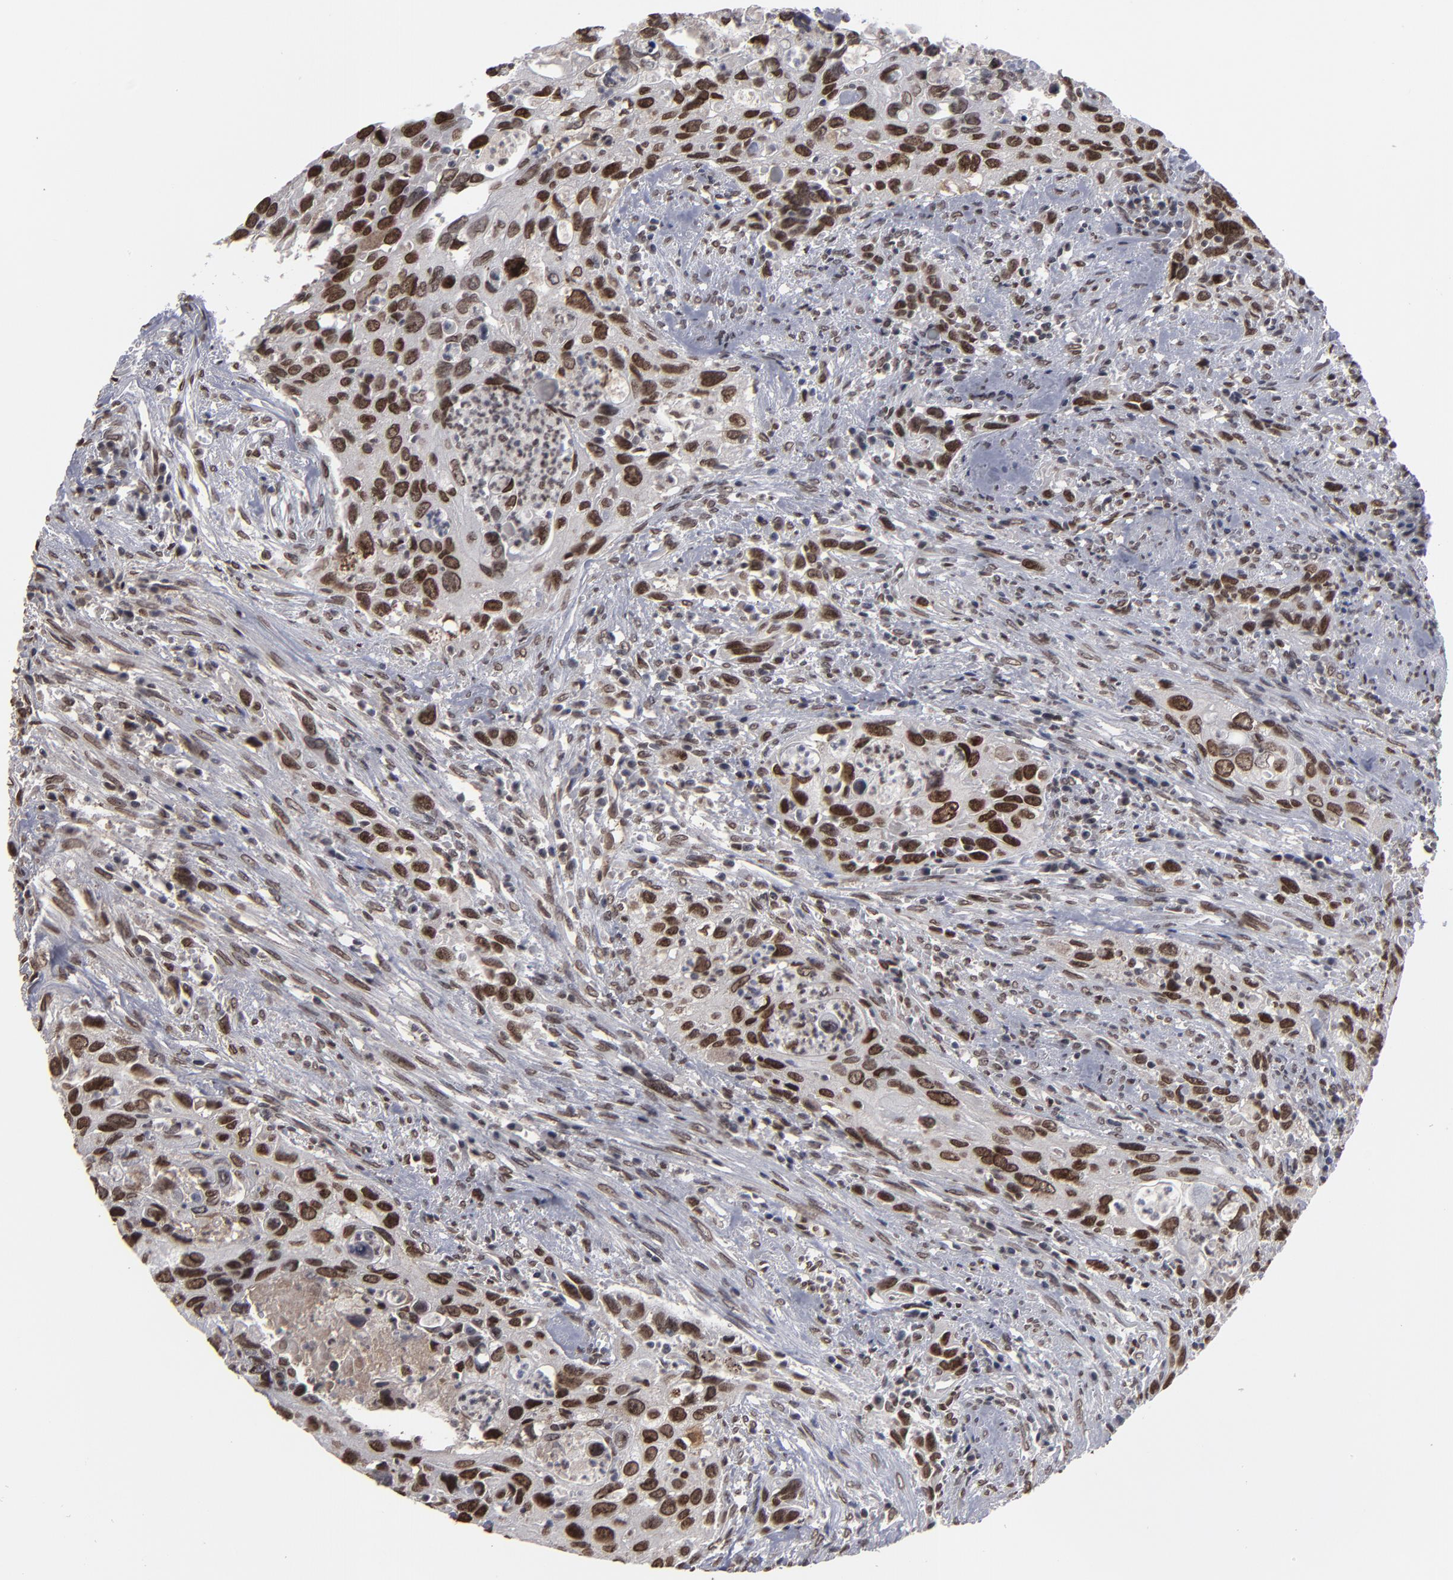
{"staining": {"intensity": "strong", "quantity": ">75%", "location": "nuclear"}, "tissue": "urothelial cancer", "cell_type": "Tumor cells", "image_type": "cancer", "snomed": [{"axis": "morphology", "description": "Urothelial carcinoma, High grade"}, {"axis": "topography", "description": "Urinary bladder"}], "caption": "Human urothelial cancer stained for a protein (brown) displays strong nuclear positive positivity in about >75% of tumor cells.", "gene": "BAZ1A", "patient": {"sex": "male", "age": 71}}